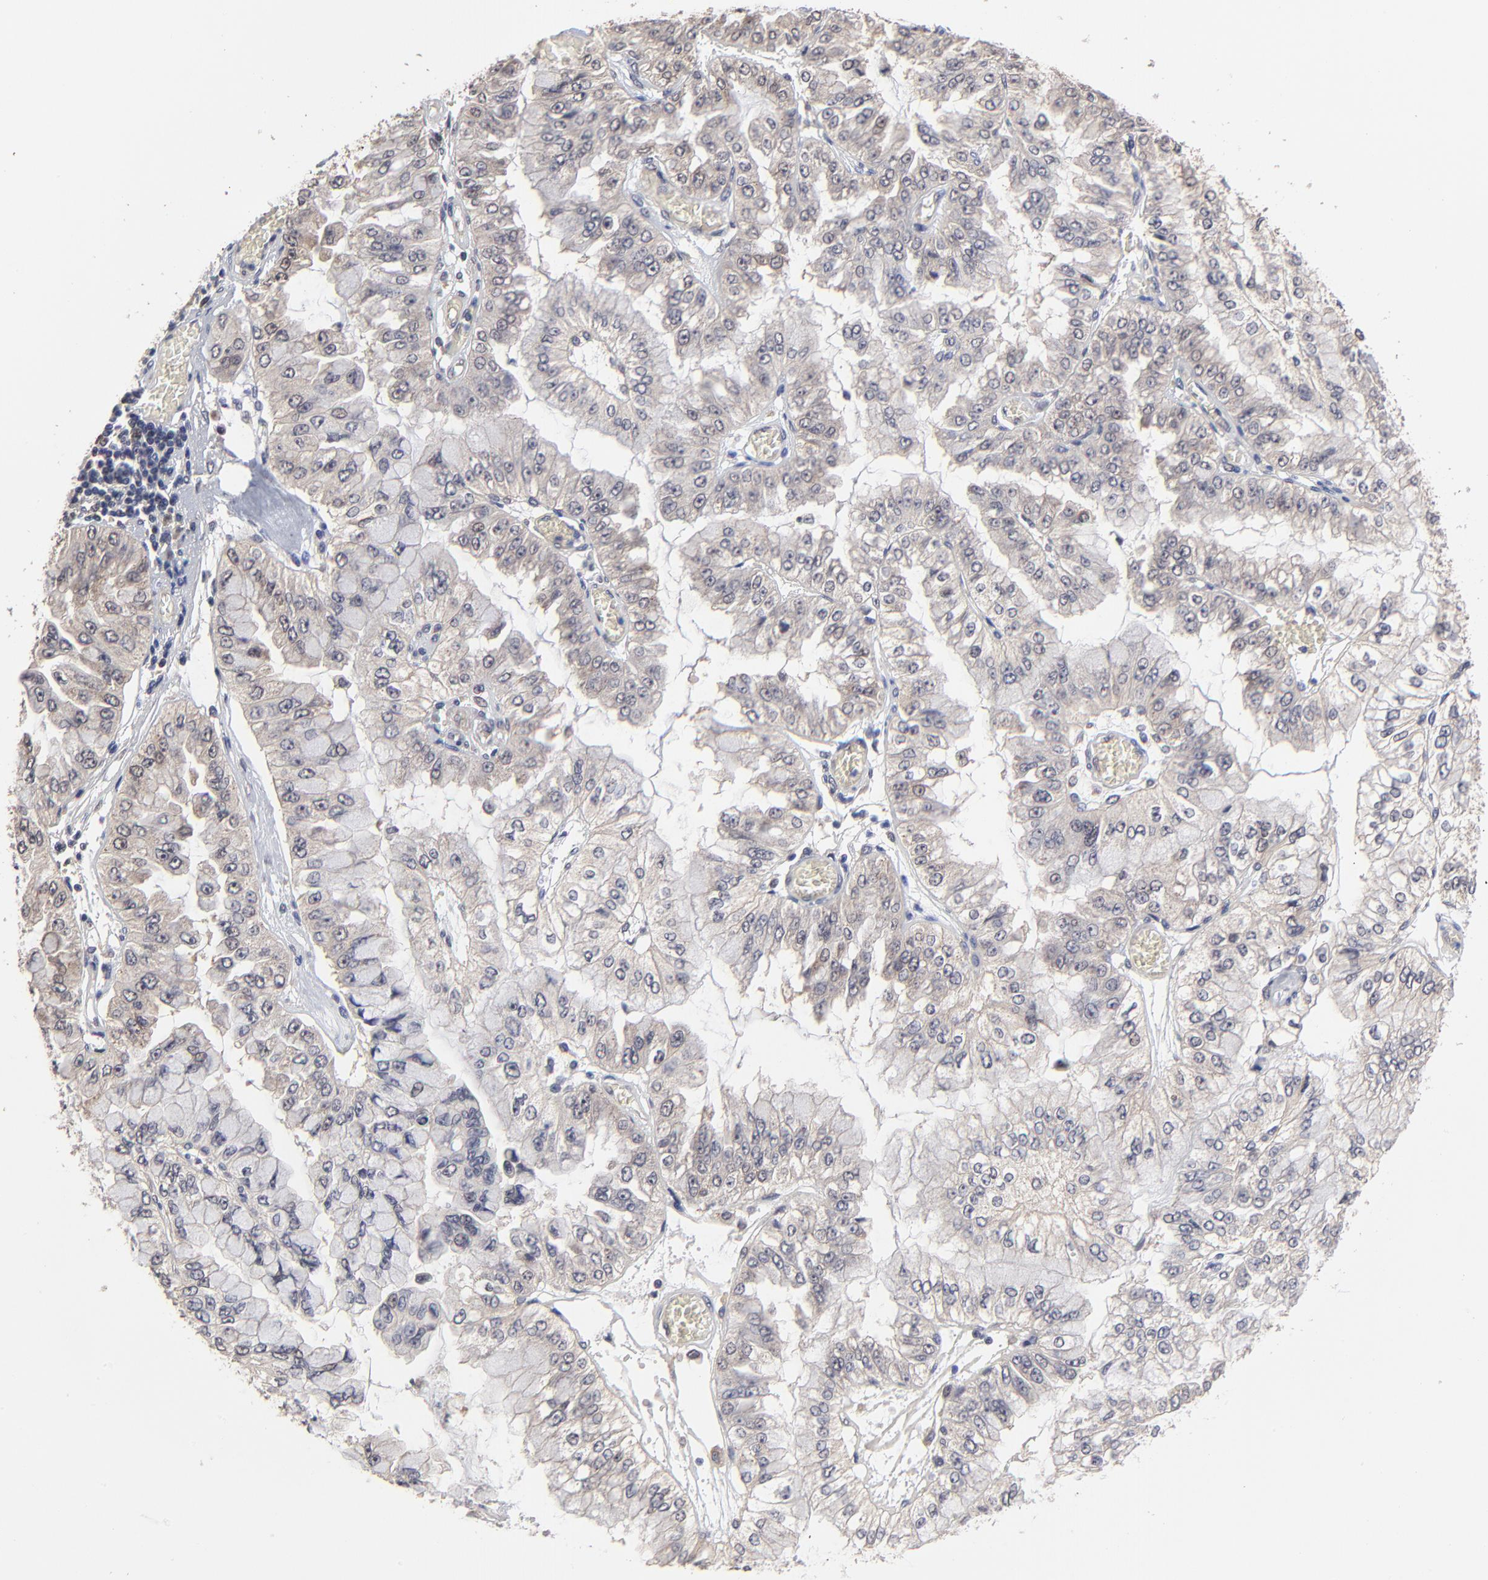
{"staining": {"intensity": "negative", "quantity": "none", "location": "none"}, "tissue": "liver cancer", "cell_type": "Tumor cells", "image_type": "cancer", "snomed": [{"axis": "morphology", "description": "Cholangiocarcinoma"}, {"axis": "topography", "description": "Liver"}], "caption": "The micrograph reveals no significant expression in tumor cells of liver cholangiocarcinoma.", "gene": "FRMD8", "patient": {"sex": "female", "age": 79}}